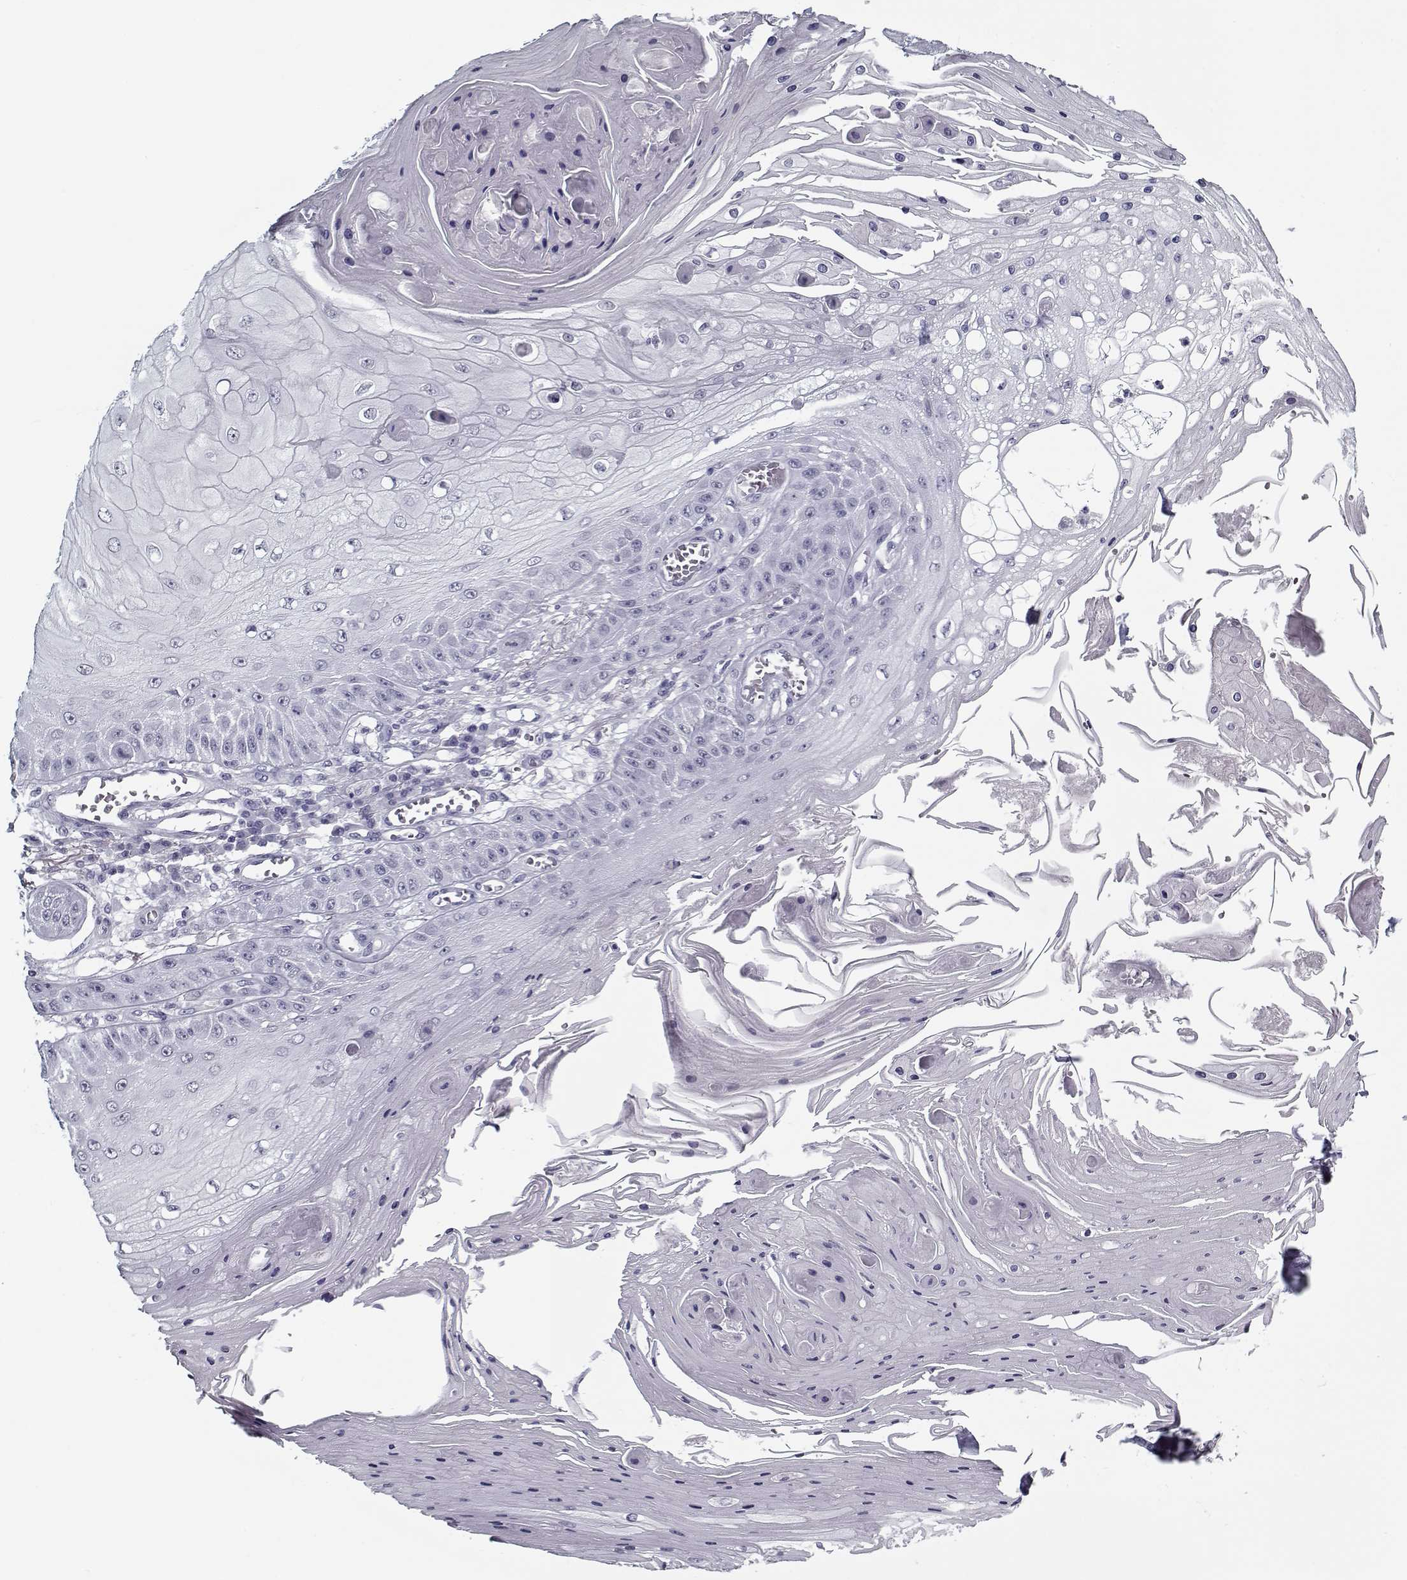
{"staining": {"intensity": "negative", "quantity": "none", "location": "none"}, "tissue": "skin cancer", "cell_type": "Tumor cells", "image_type": "cancer", "snomed": [{"axis": "morphology", "description": "Squamous cell carcinoma, NOS"}, {"axis": "topography", "description": "Skin"}], "caption": "Skin squamous cell carcinoma stained for a protein using immunohistochemistry exhibits no expression tumor cells.", "gene": "RNF32", "patient": {"sex": "male", "age": 70}}